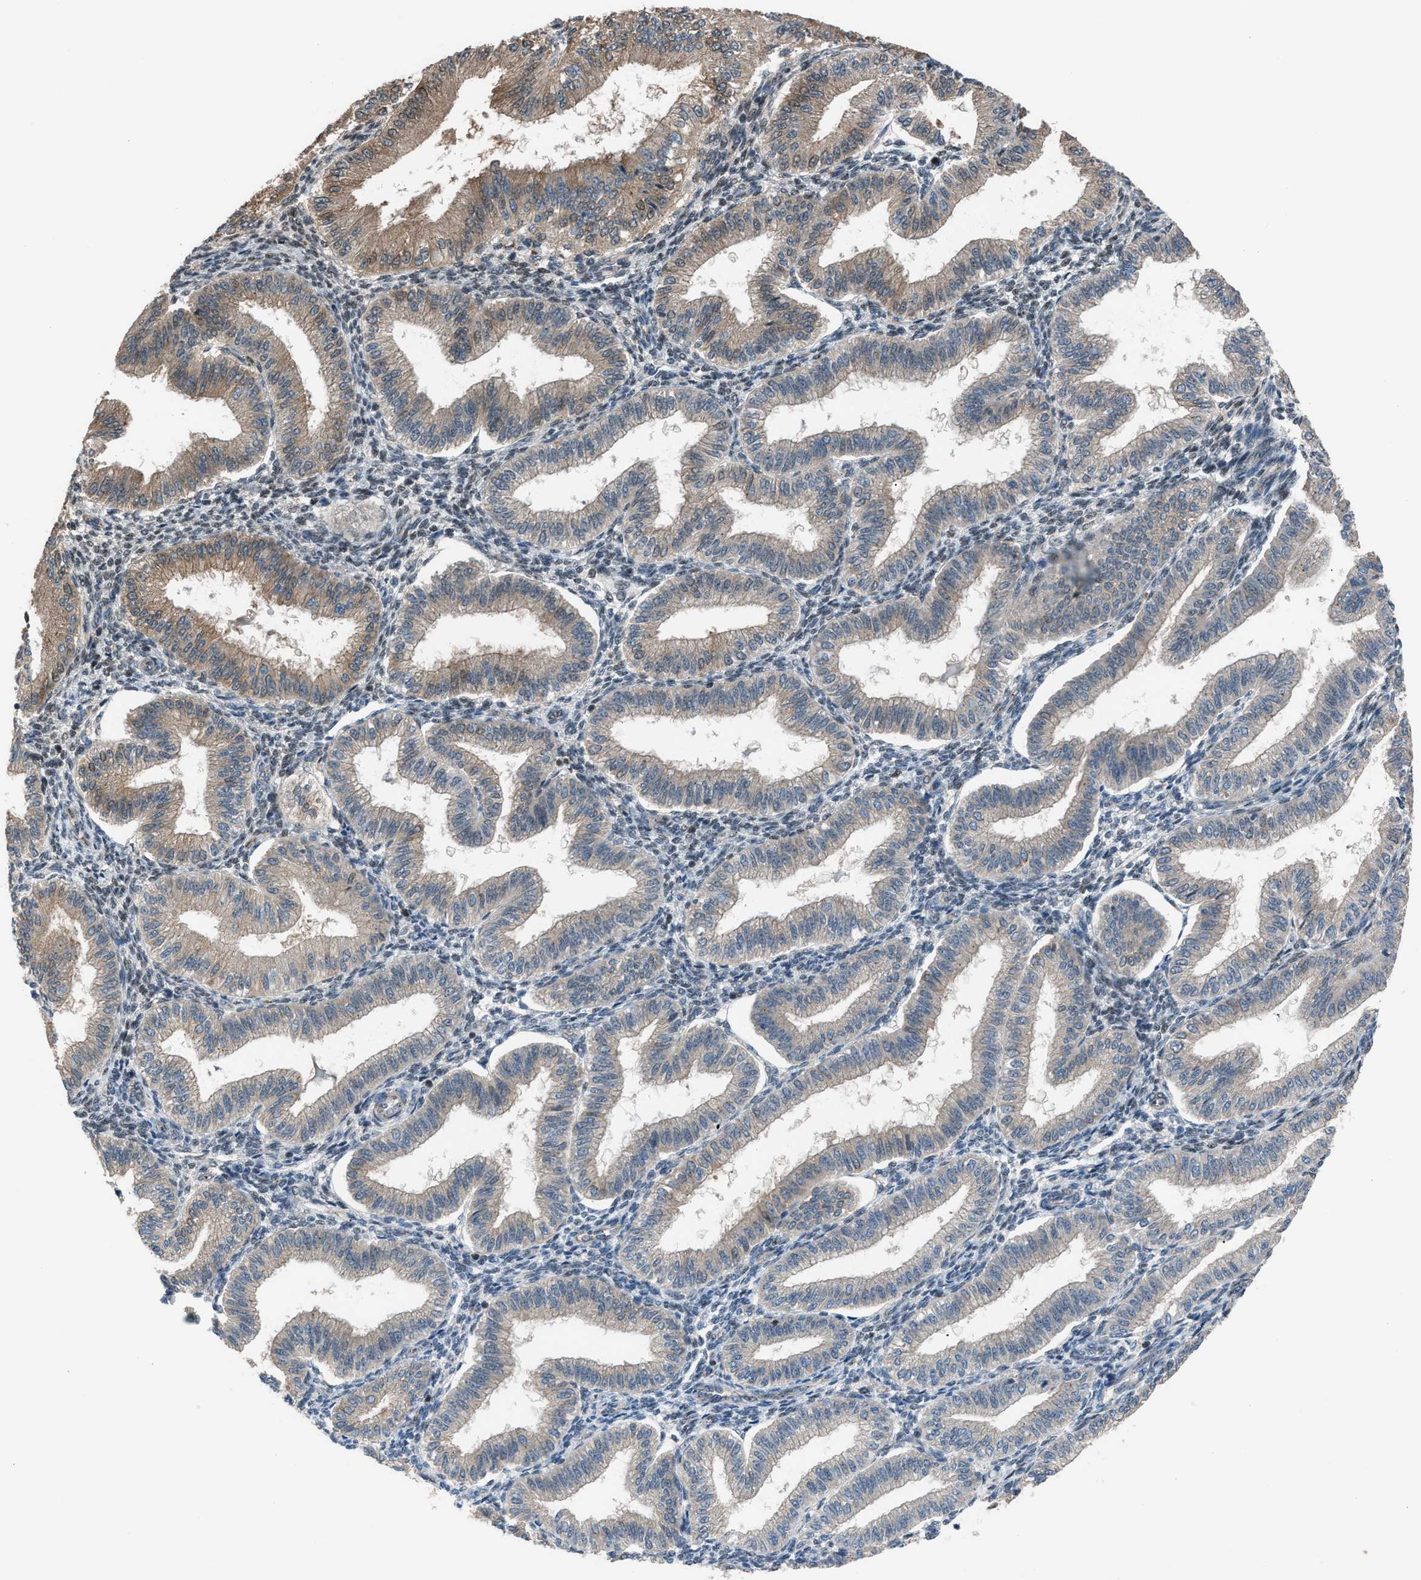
{"staining": {"intensity": "weak", "quantity": "<25%", "location": "cytoplasmic/membranous"}, "tissue": "endometrium", "cell_type": "Cells in endometrial stroma", "image_type": "normal", "snomed": [{"axis": "morphology", "description": "Normal tissue, NOS"}, {"axis": "topography", "description": "Endometrium"}], "caption": "Immunohistochemical staining of unremarkable endometrium shows no significant positivity in cells in endometrial stroma. (Brightfield microscopy of DAB immunohistochemistry (IHC) at high magnification).", "gene": "CRTC1", "patient": {"sex": "female", "age": 39}}